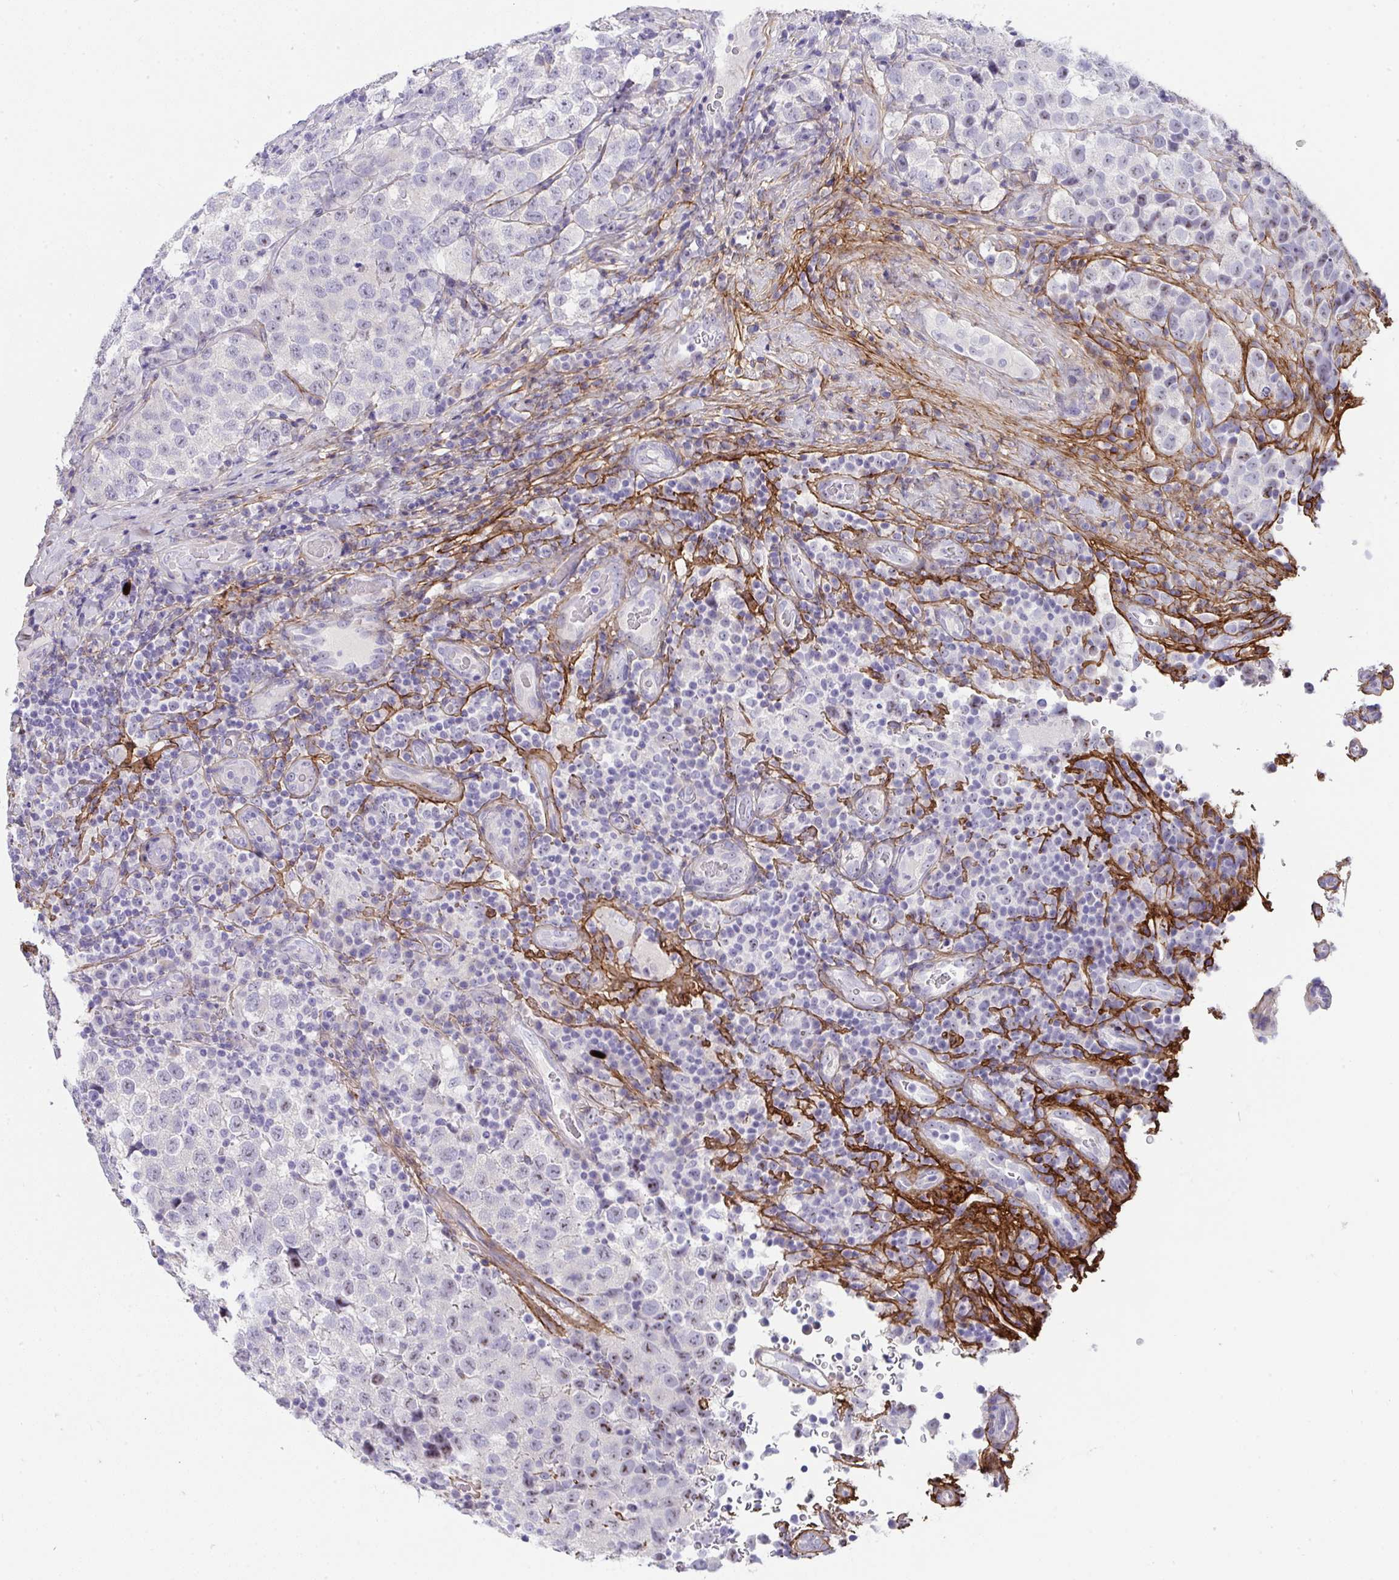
{"staining": {"intensity": "moderate", "quantity": "<25%", "location": "nuclear"}, "tissue": "testis cancer", "cell_type": "Tumor cells", "image_type": "cancer", "snomed": [{"axis": "morphology", "description": "Seminoma, NOS"}, {"axis": "topography", "description": "Testis"}], "caption": "A brown stain shows moderate nuclear expression of a protein in human testis cancer (seminoma) tumor cells.", "gene": "LHFPL6", "patient": {"sex": "male", "age": 34}}